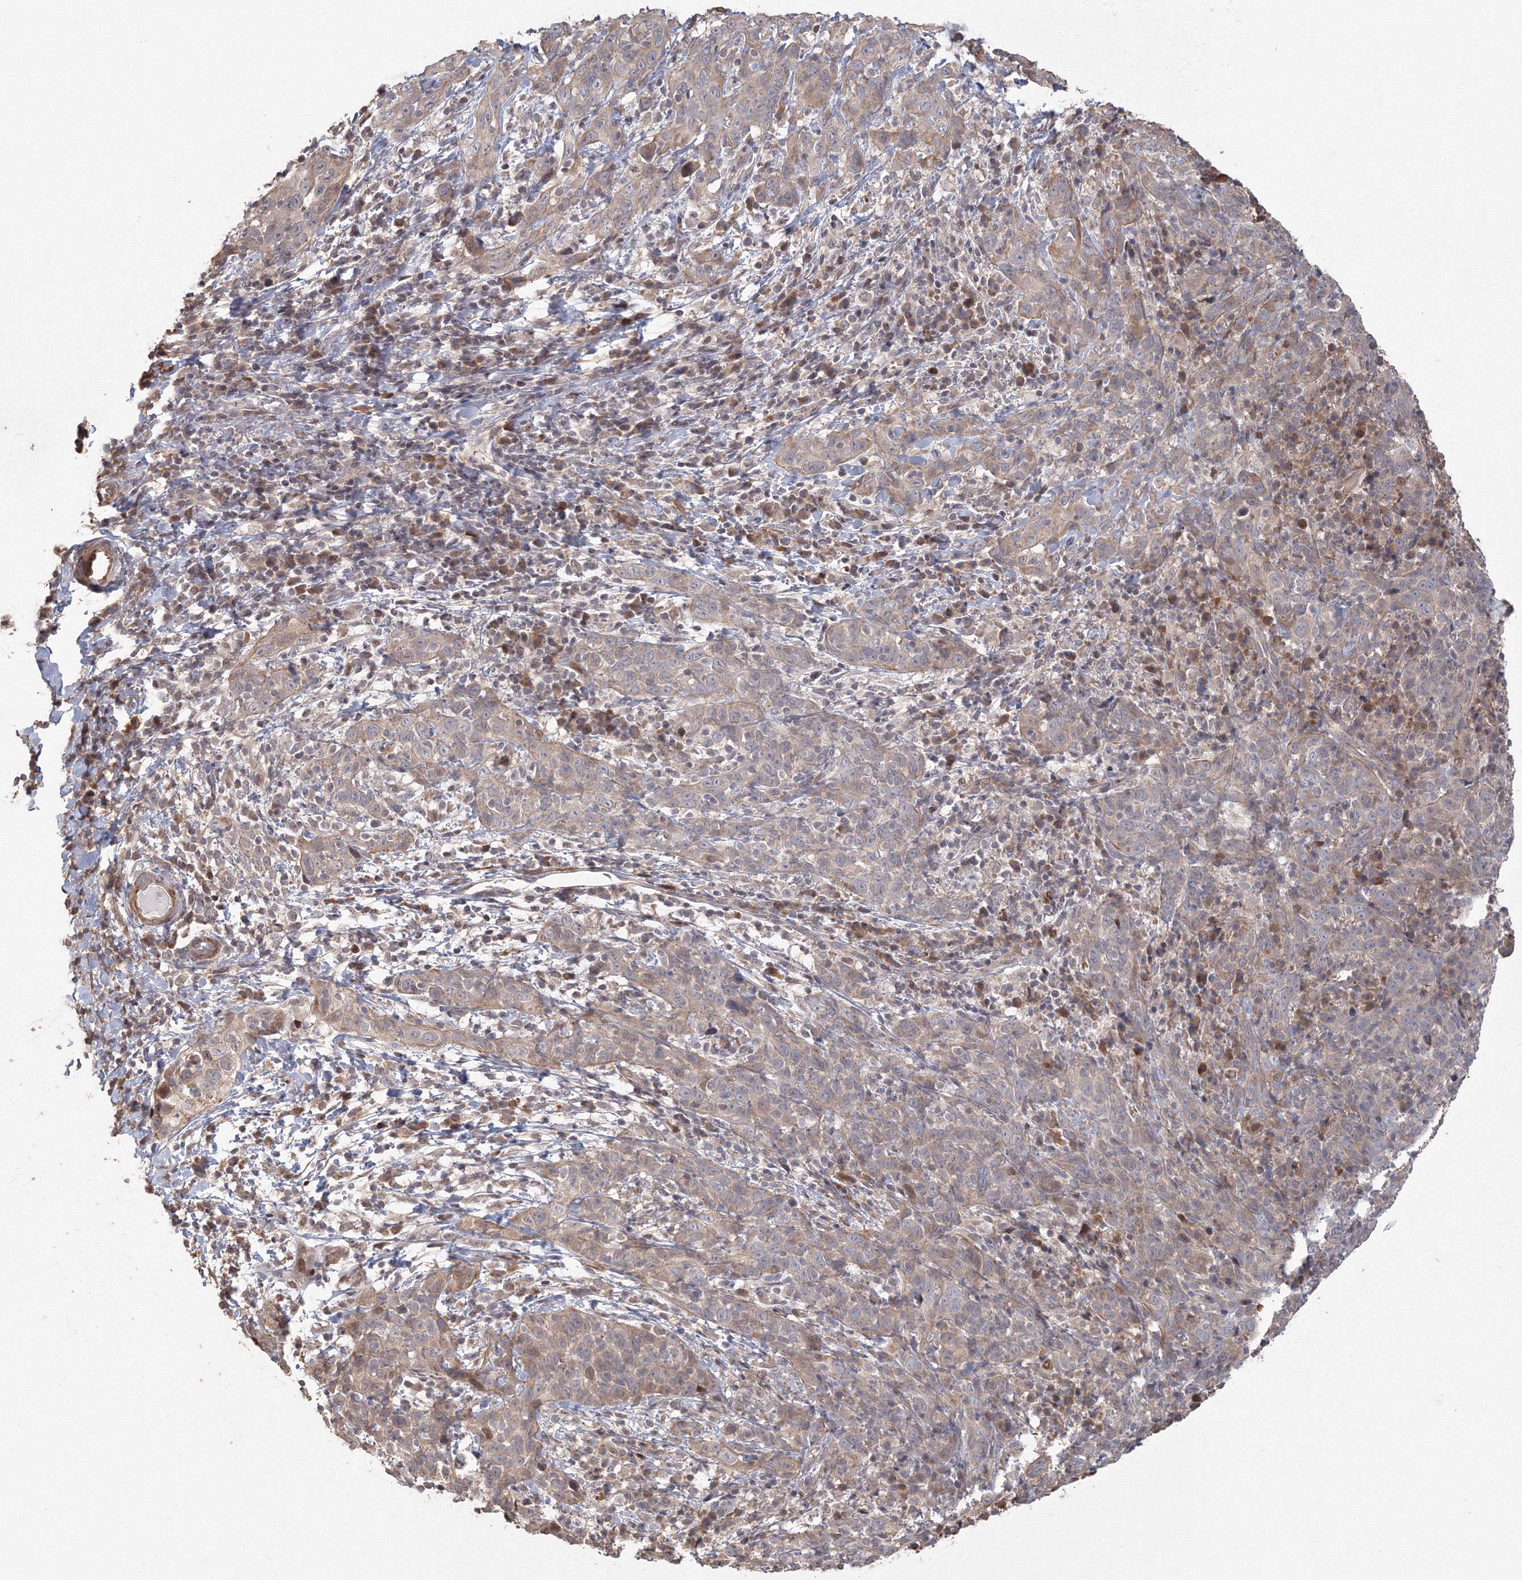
{"staining": {"intensity": "weak", "quantity": "<25%", "location": "cytoplasmic/membranous"}, "tissue": "cervical cancer", "cell_type": "Tumor cells", "image_type": "cancer", "snomed": [{"axis": "morphology", "description": "Squamous cell carcinoma, NOS"}, {"axis": "topography", "description": "Cervix"}], "caption": "An image of human cervical cancer is negative for staining in tumor cells. The staining is performed using DAB (3,3'-diaminobenzidine) brown chromogen with nuclei counter-stained in using hematoxylin.", "gene": "TACC2", "patient": {"sex": "female", "age": 46}}